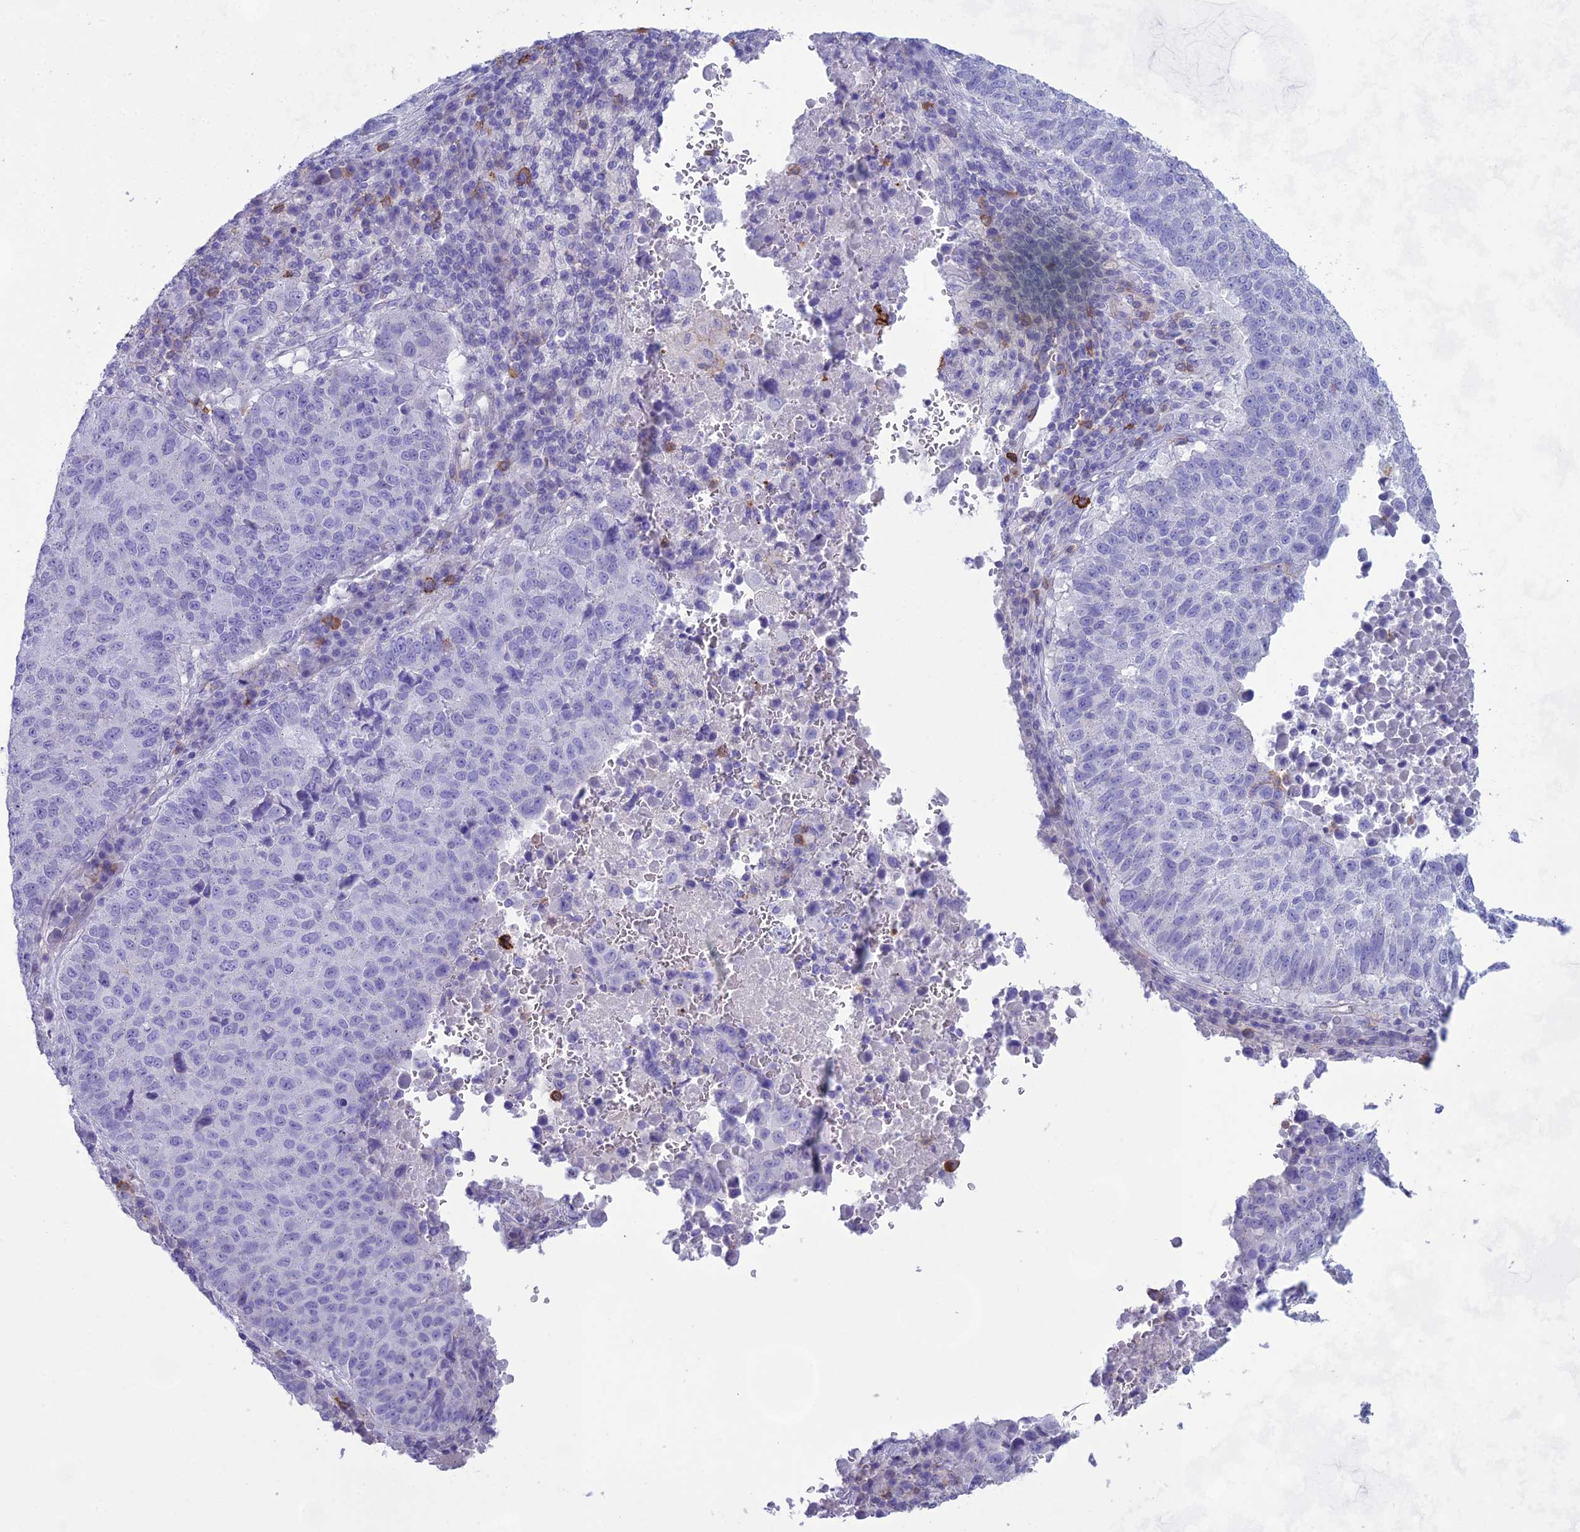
{"staining": {"intensity": "negative", "quantity": "none", "location": "none"}, "tissue": "lung cancer", "cell_type": "Tumor cells", "image_type": "cancer", "snomed": [{"axis": "morphology", "description": "Squamous cell carcinoma, NOS"}, {"axis": "topography", "description": "Lung"}], "caption": "DAB immunohistochemical staining of human lung squamous cell carcinoma exhibits no significant staining in tumor cells. (DAB (3,3'-diaminobenzidine) immunohistochemistry (IHC) with hematoxylin counter stain).", "gene": "OR1Q1", "patient": {"sex": "male", "age": 73}}